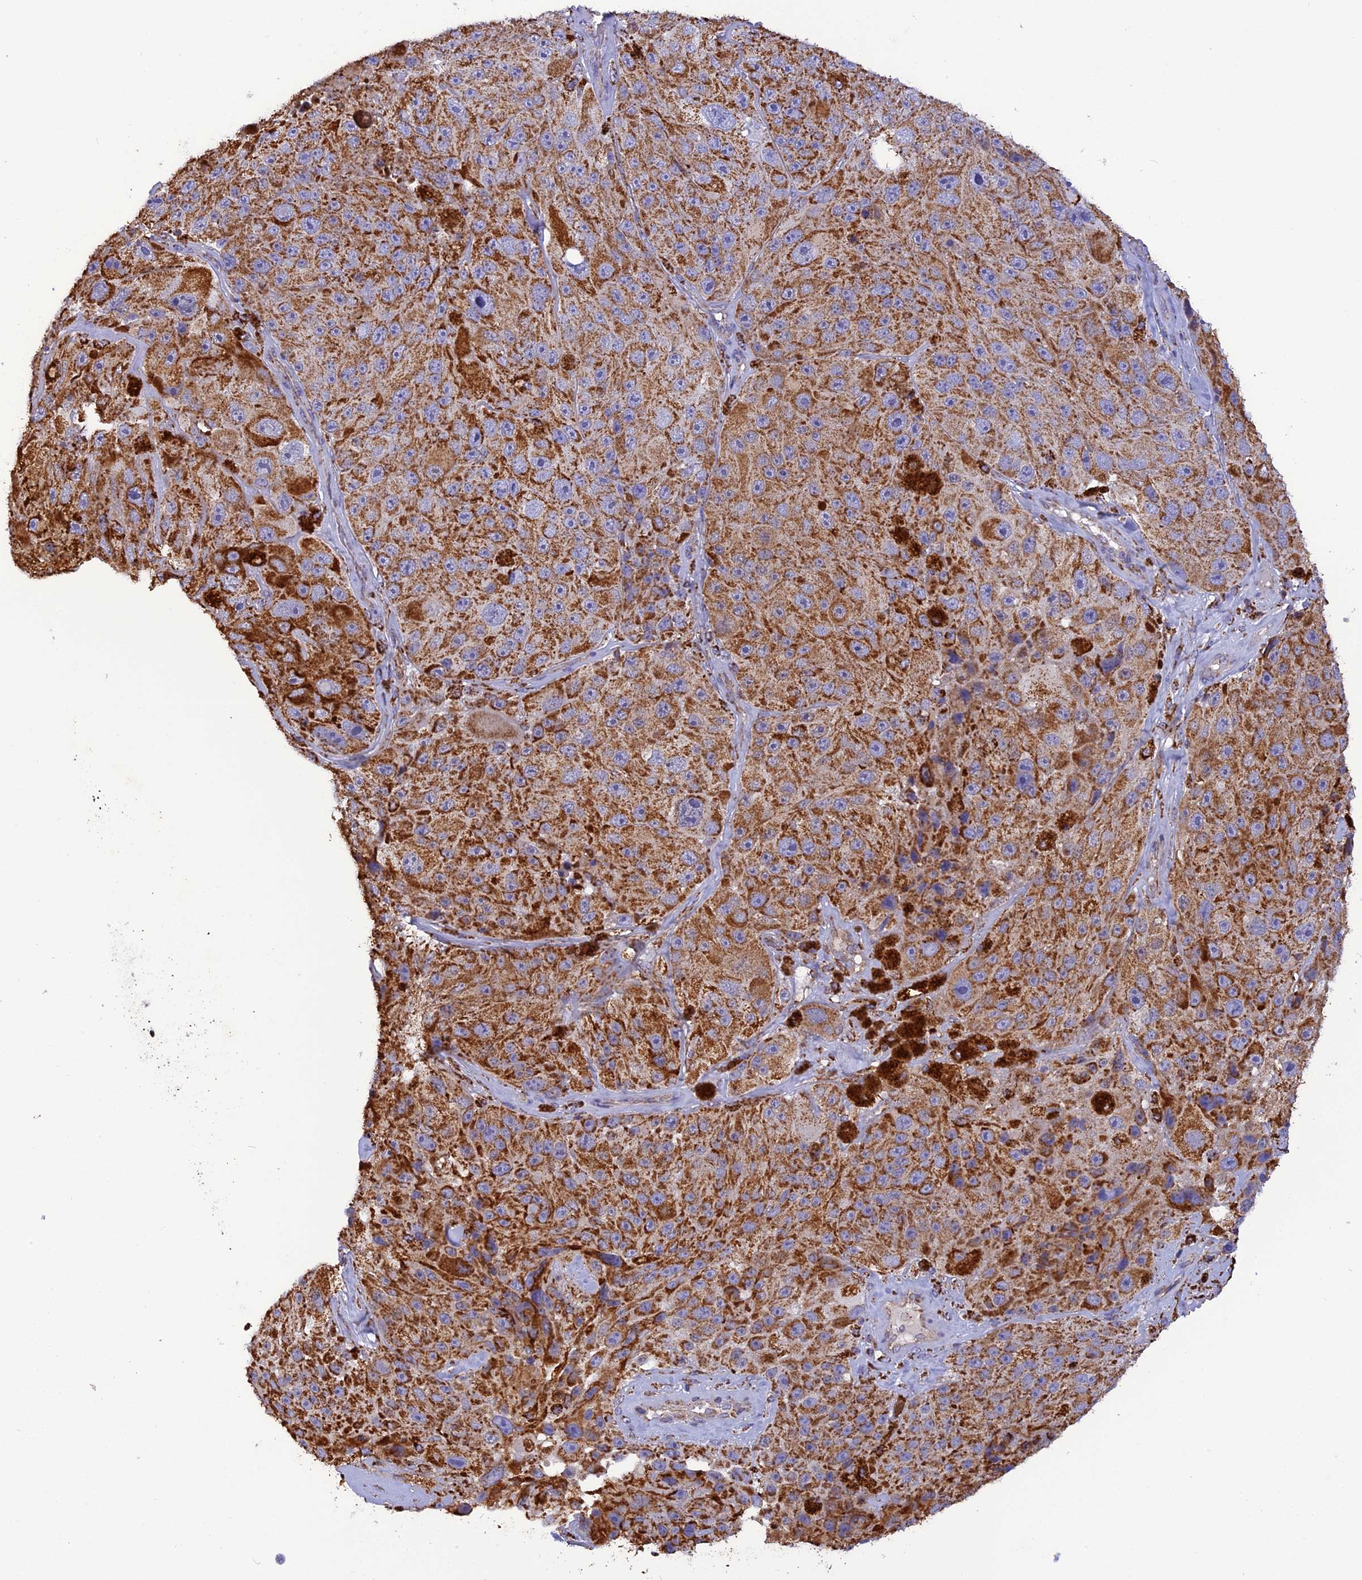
{"staining": {"intensity": "moderate", "quantity": ">75%", "location": "cytoplasmic/membranous"}, "tissue": "melanoma", "cell_type": "Tumor cells", "image_type": "cancer", "snomed": [{"axis": "morphology", "description": "Malignant melanoma, Metastatic site"}, {"axis": "topography", "description": "Lymph node"}], "caption": "Protein positivity by immunohistochemistry reveals moderate cytoplasmic/membranous staining in approximately >75% of tumor cells in melanoma.", "gene": "KCNG1", "patient": {"sex": "male", "age": 62}}